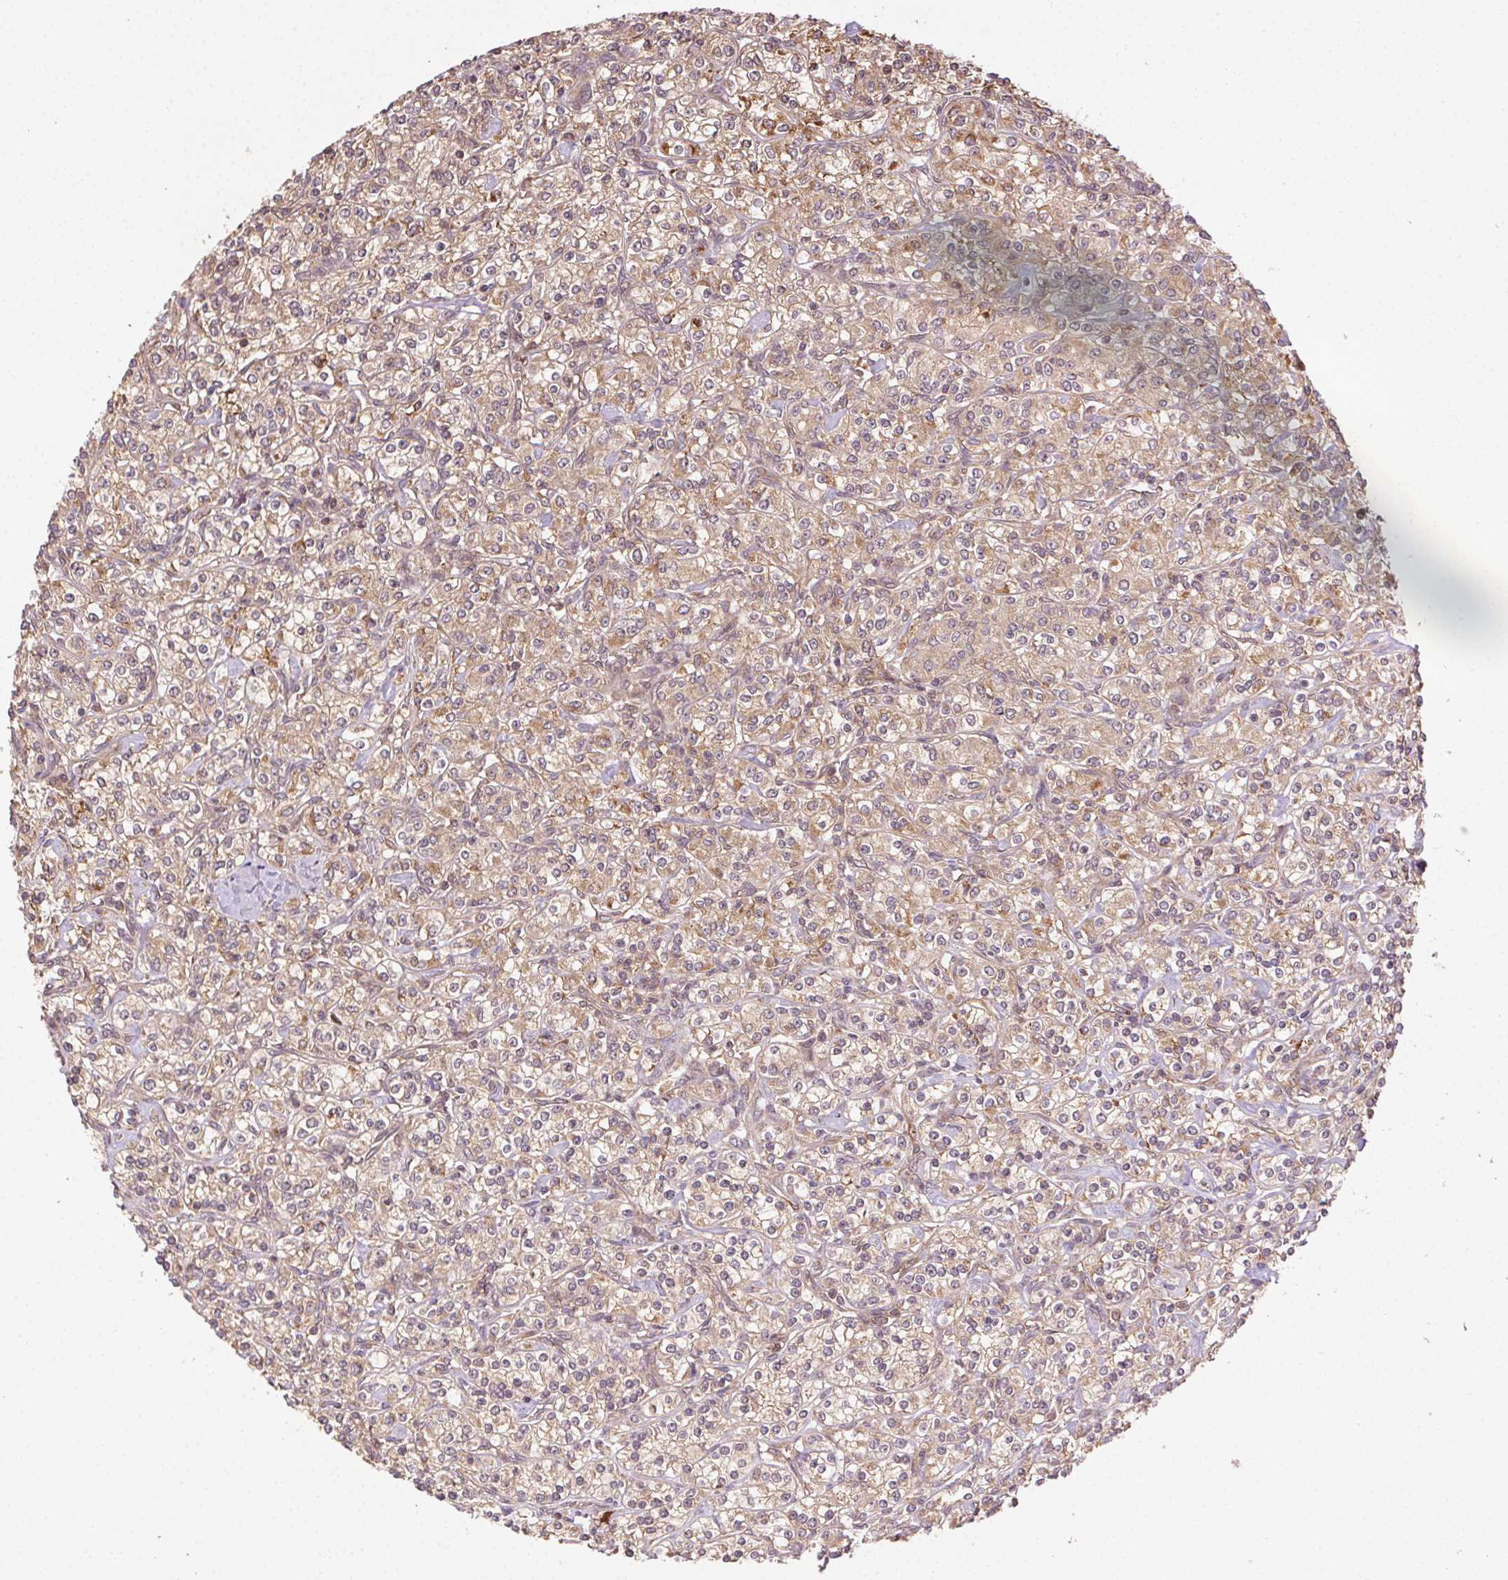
{"staining": {"intensity": "weak", "quantity": ">75%", "location": "cytoplasmic/membranous"}, "tissue": "renal cancer", "cell_type": "Tumor cells", "image_type": "cancer", "snomed": [{"axis": "morphology", "description": "Adenocarcinoma, NOS"}, {"axis": "topography", "description": "Kidney"}], "caption": "Adenocarcinoma (renal) tissue demonstrates weak cytoplasmic/membranous positivity in about >75% of tumor cells", "gene": "KLHL15", "patient": {"sex": "male", "age": 77}}